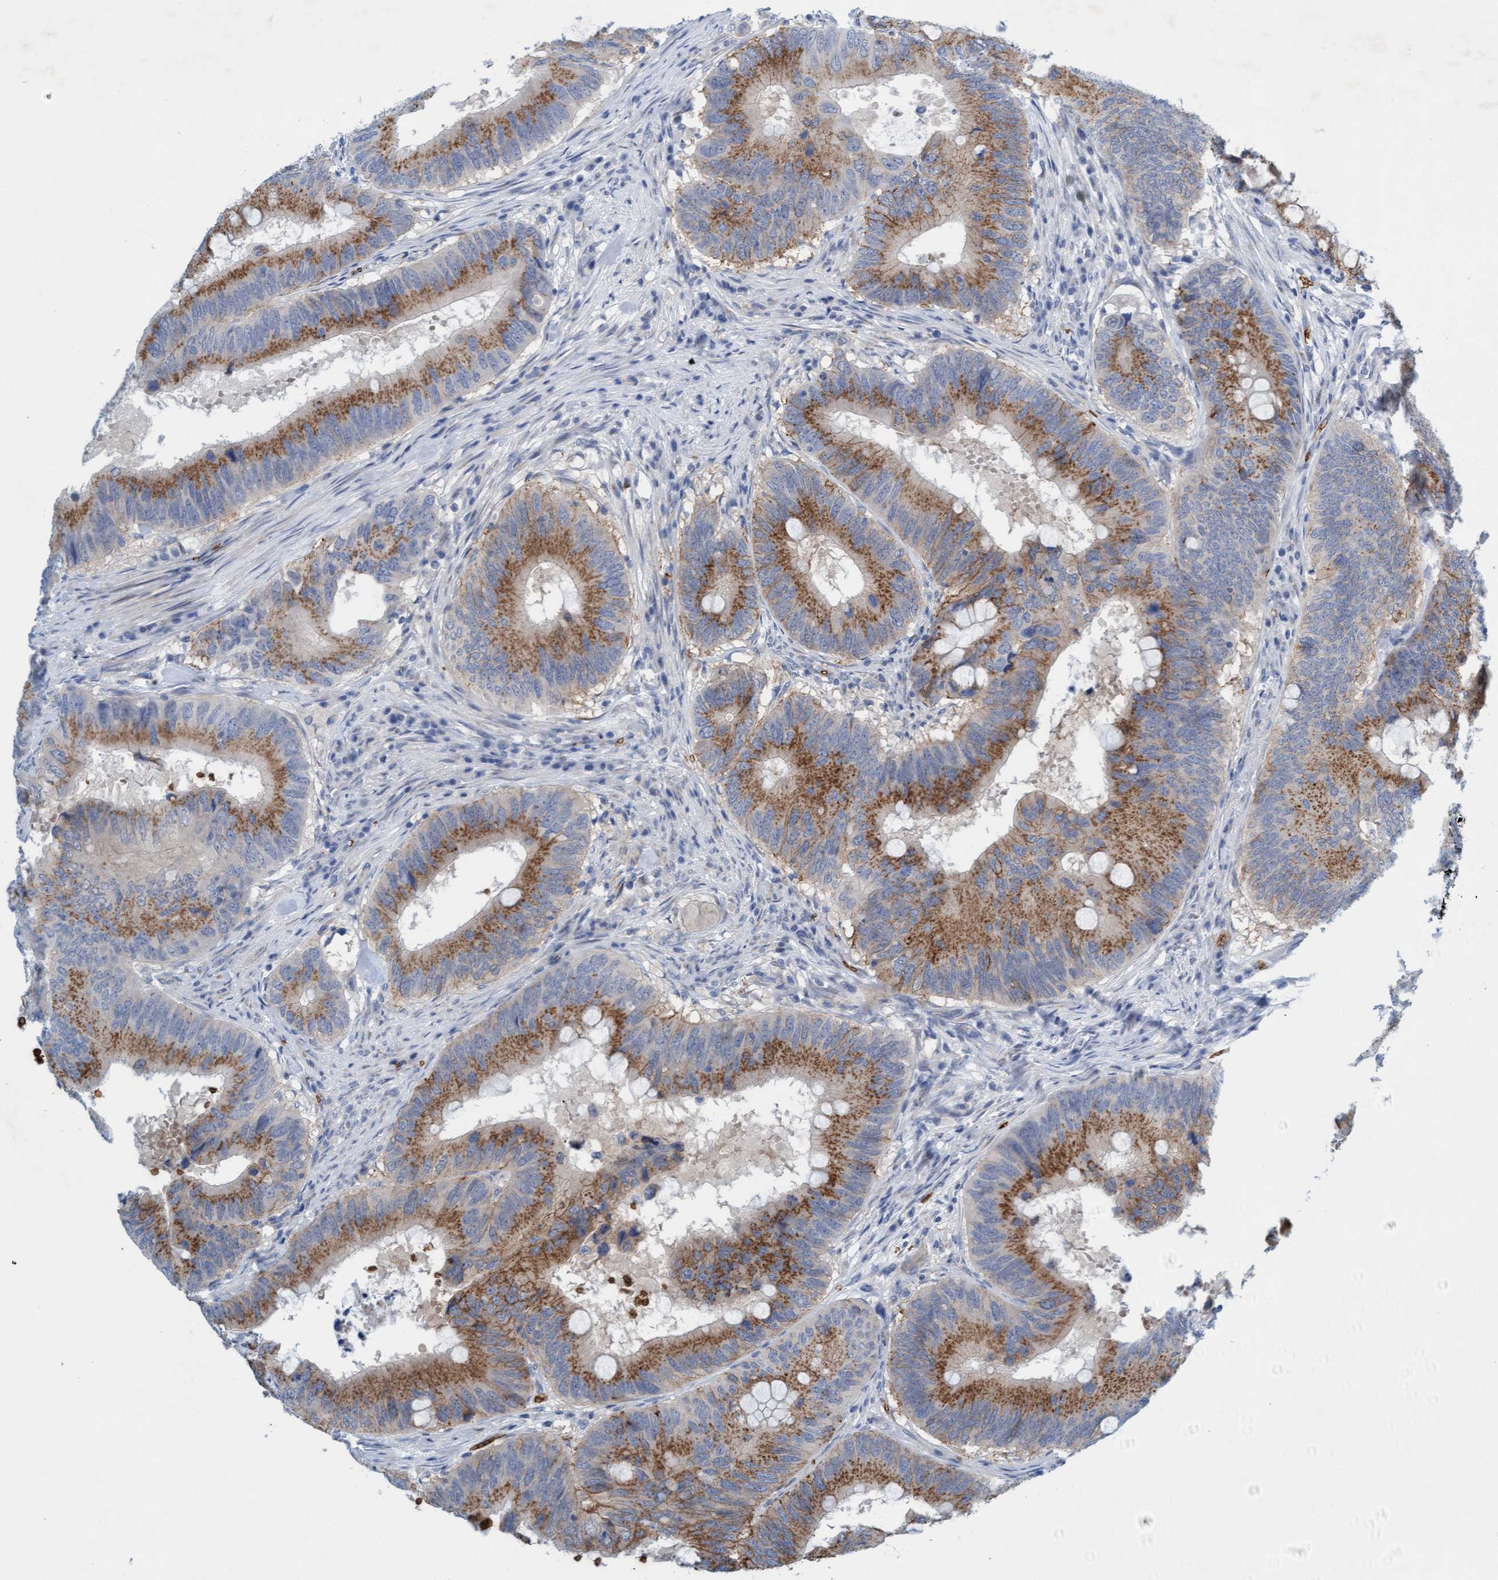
{"staining": {"intensity": "moderate", "quantity": ">75%", "location": "cytoplasmic/membranous"}, "tissue": "colorectal cancer", "cell_type": "Tumor cells", "image_type": "cancer", "snomed": [{"axis": "morphology", "description": "Adenocarcinoma, NOS"}, {"axis": "topography", "description": "Colon"}], "caption": "Protein expression analysis of human adenocarcinoma (colorectal) reveals moderate cytoplasmic/membranous staining in approximately >75% of tumor cells.", "gene": "SPEM2", "patient": {"sex": "male", "age": 71}}